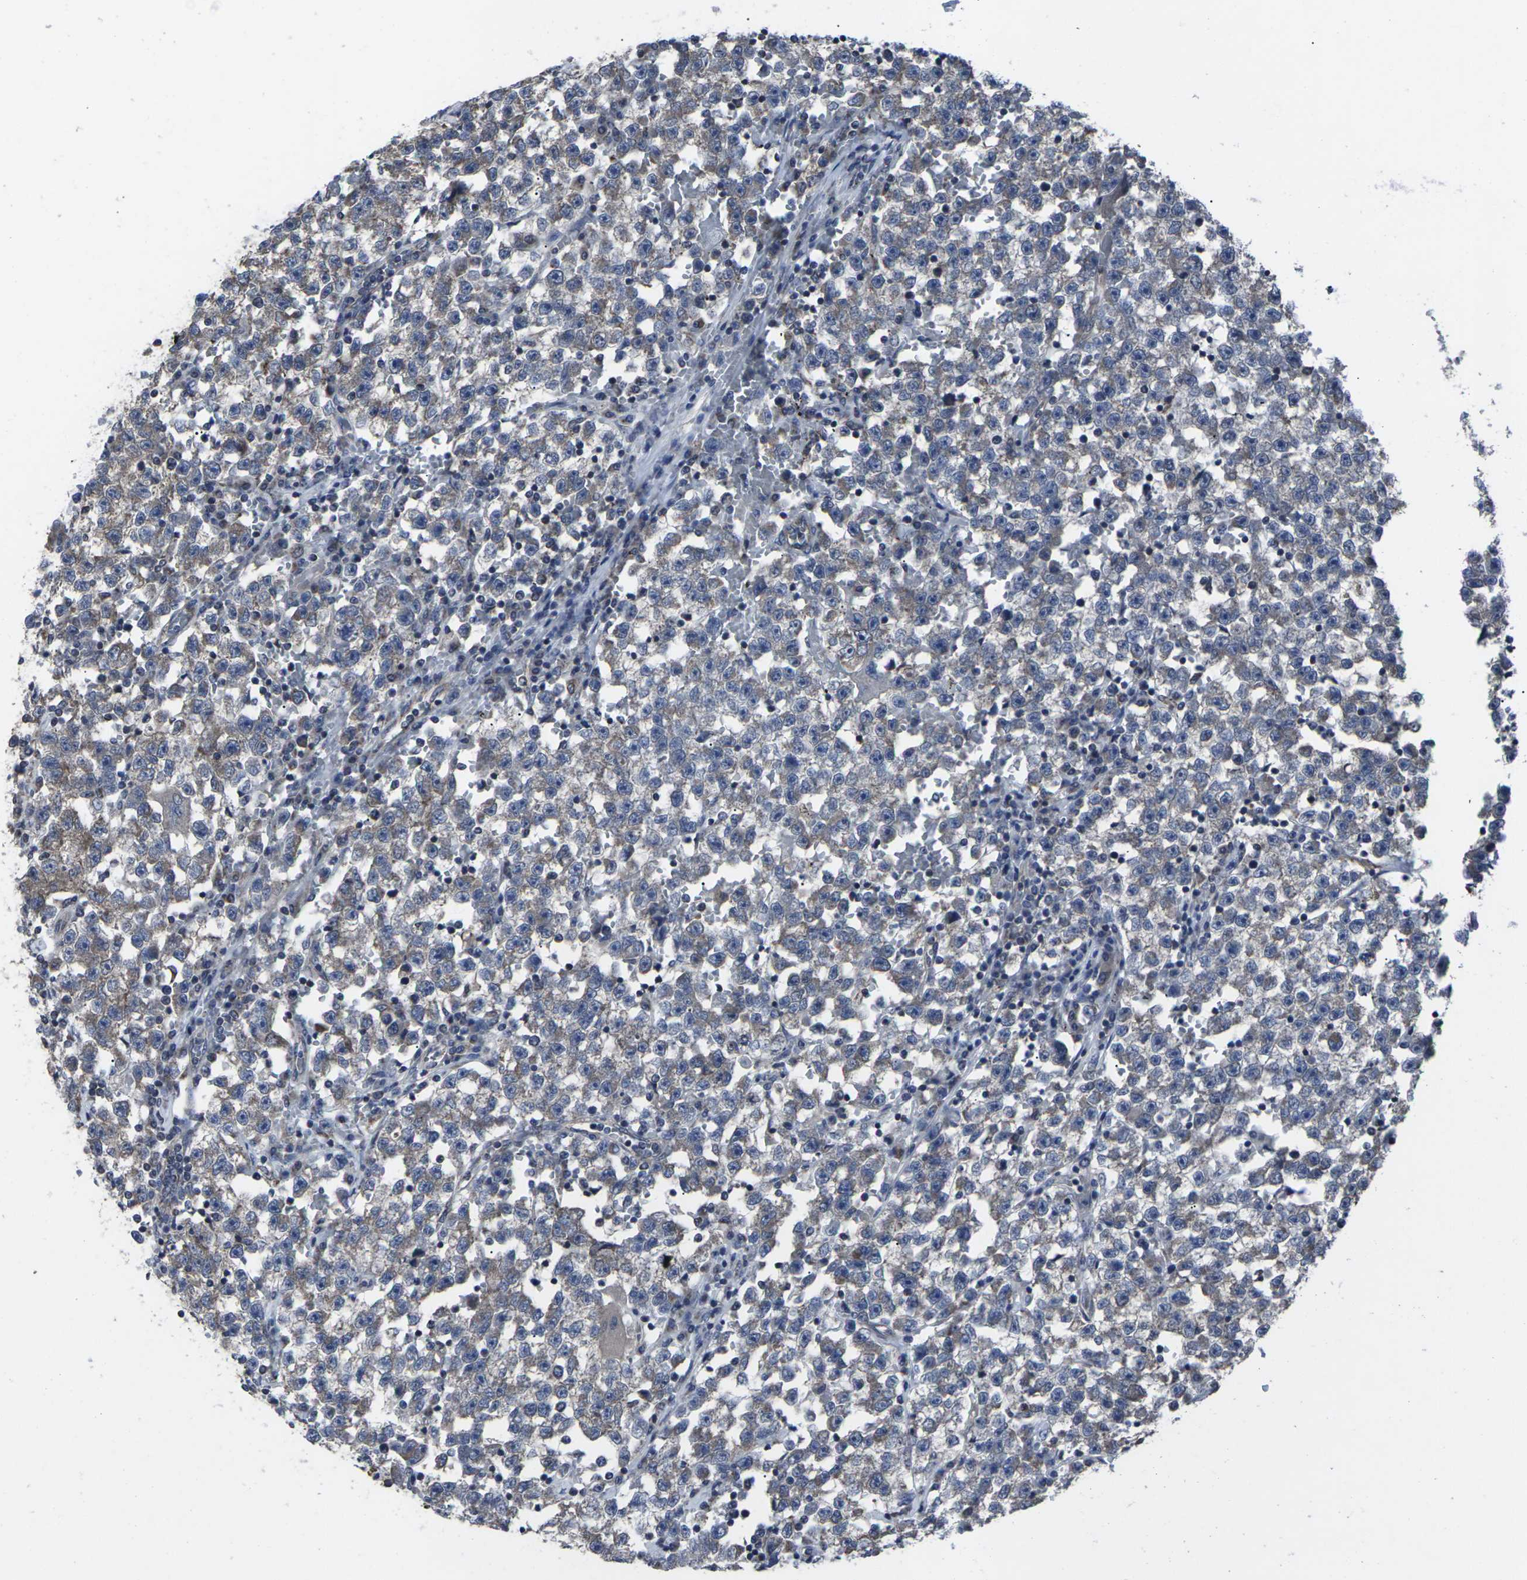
{"staining": {"intensity": "moderate", "quantity": "25%-75%", "location": "cytoplasmic/membranous"}, "tissue": "testis cancer", "cell_type": "Tumor cells", "image_type": "cancer", "snomed": [{"axis": "morphology", "description": "Seminoma, NOS"}, {"axis": "topography", "description": "Testis"}], "caption": "Protein staining of testis seminoma tissue displays moderate cytoplasmic/membranous staining in approximately 25%-75% of tumor cells.", "gene": "MAPKAPK2", "patient": {"sex": "male", "age": 22}}